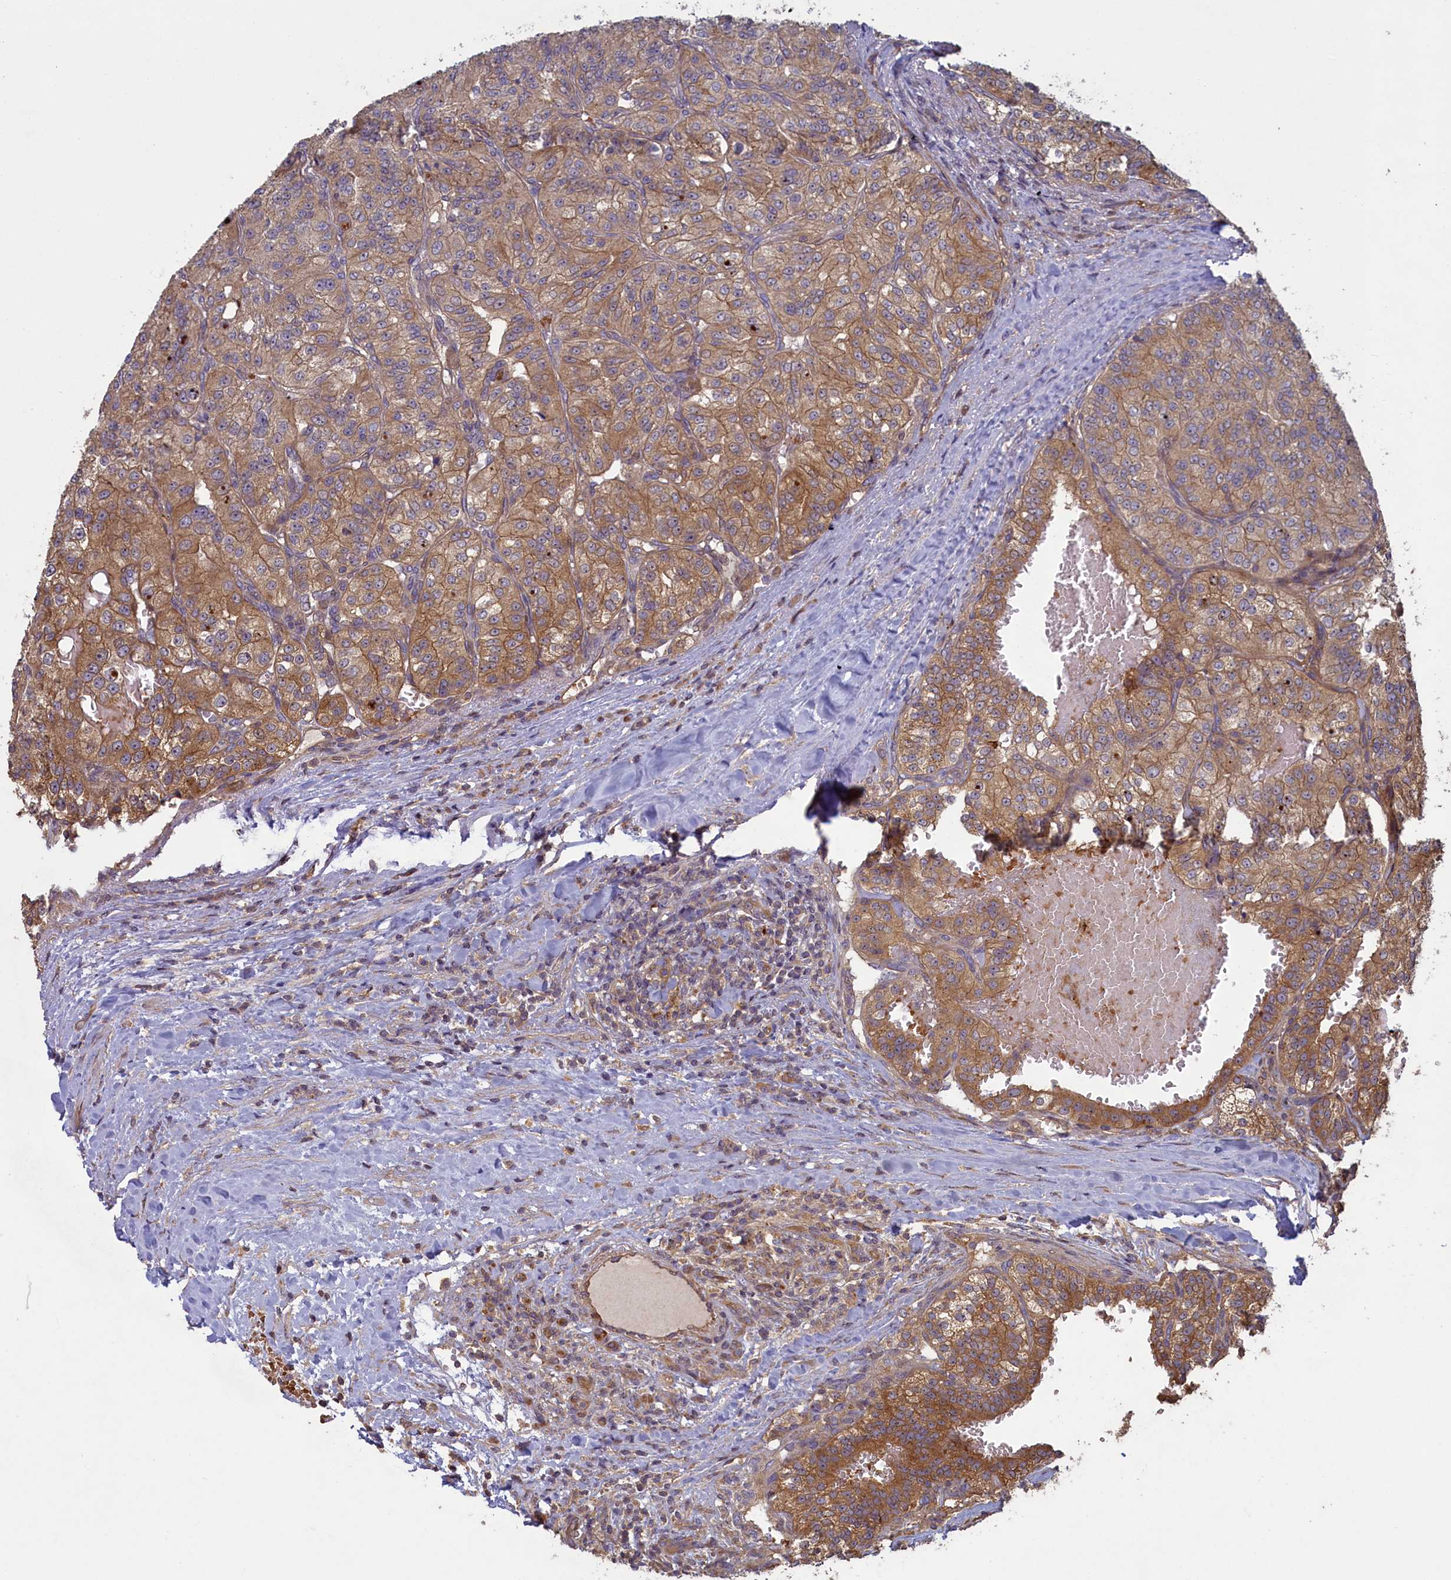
{"staining": {"intensity": "moderate", "quantity": "25%-75%", "location": "cytoplasmic/membranous"}, "tissue": "renal cancer", "cell_type": "Tumor cells", "image_type": "cancer", "snomed": [{"axis": "morphology", "description": "Adenocarcinoma, NOS"}, {"axis": "topography", "description": "Kidney"}], "caption": "Protein positivity by immunohistochemistry (IHC) demonstrates moderate cytoplasmic/membranous staining in approximately 25%-75% of tumor cells in renal adenocarcinoma.", "gene": "CIAO2B", "patient": {"sex": "female", "age": 63}}